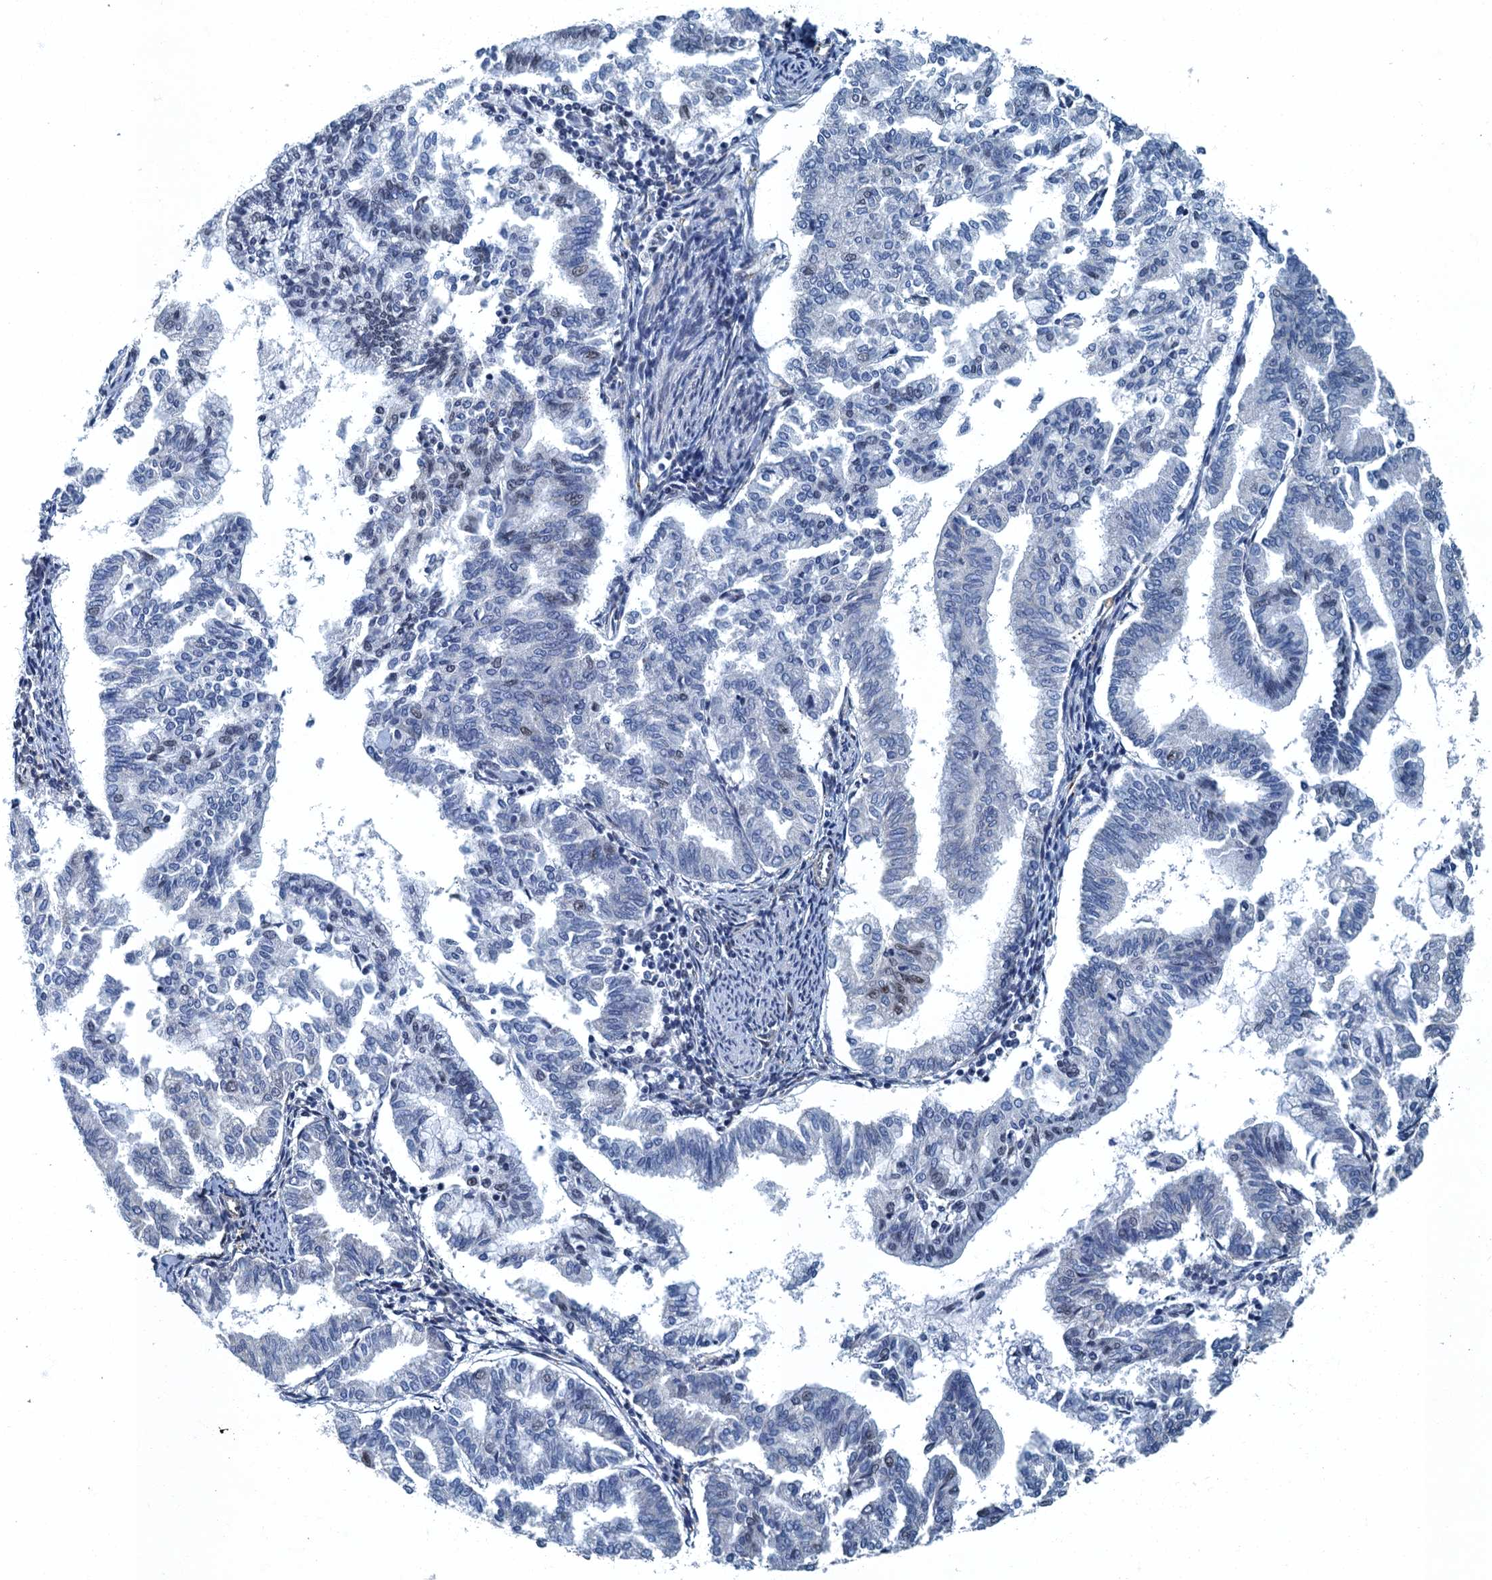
{"staining": {"intensity": "weak", "quantity": "25%-75%", "location": "nuclear"}, "tissue": "endometrial cancer", "cell_type": "Tumor cells", "image_type": "cancer", "snomed": [{"axis": "morphology", "description": "Adenocarcinoma, NOS"}, {"axis": "topography", "description": "Endometrium"}], "caption": "Tumor cells demonstrate low levels of weak nuclear expression in about 25%-75% of cells in human adenocarcinoma (endometrial). (DAB IHC, brown staining for protein, blue staining for nuclei).", "gene": "GADL1", "patient": {"sex": "female", "age": 79}}